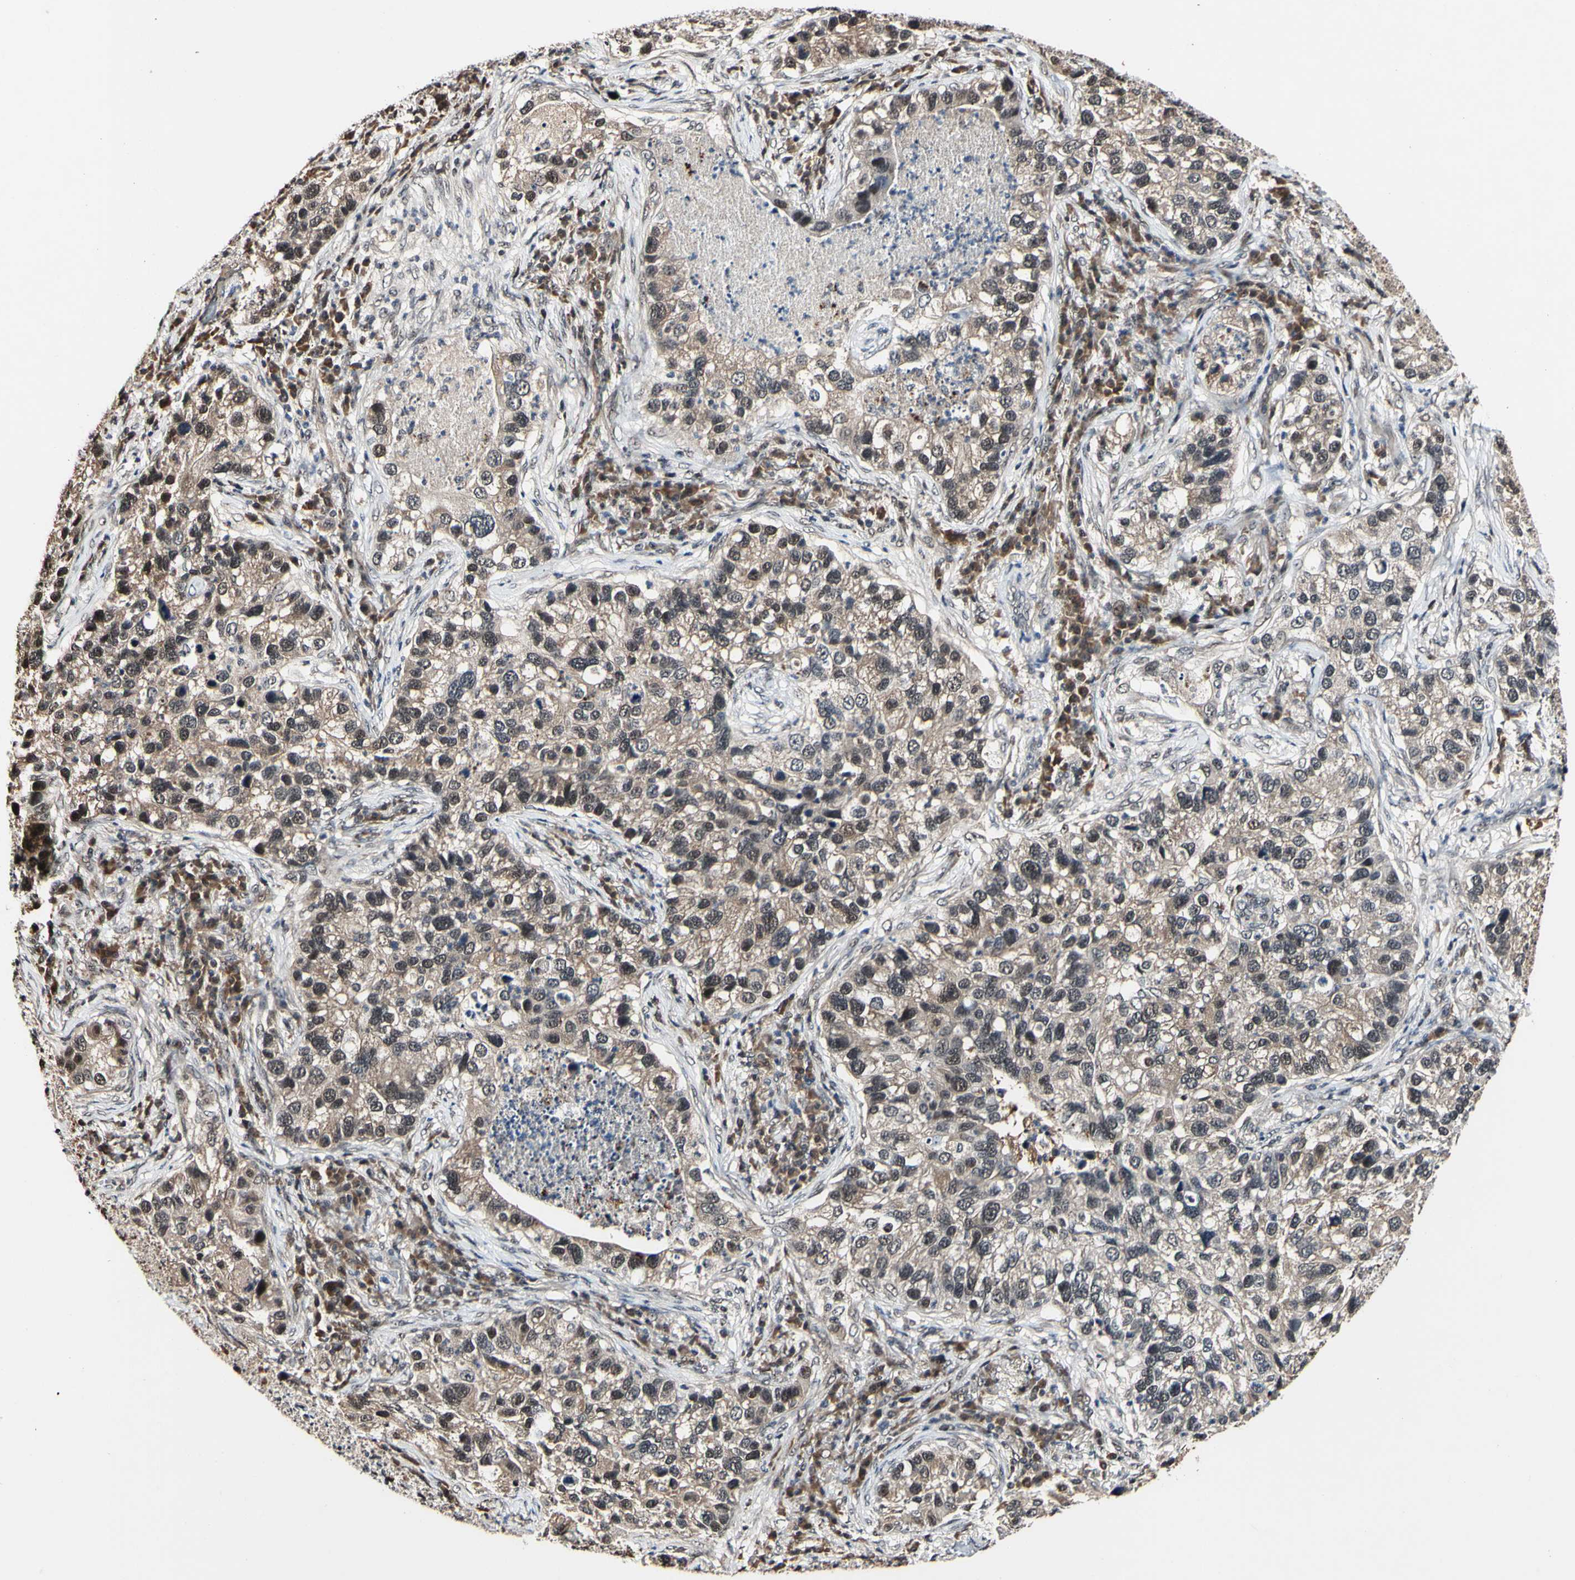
{"staining": {"intensity": "weak", "quantity": ">75%", "location": "cytoplasmic/membranous,nuclear"}, "tissue": "lung cancer", "cell_type": "Tumor cells", "image_type": "cancer", "snomed": [{"axis": "morphology", "description": "Normal tissue, NOS"}, {"axis": "morphology", "description": "Adenocarcinoma, NOS"}, {"axis": "topography", "description": "Bronchus"}, {"axis": "topography", "description": "Lung"}], "caption": "Immunohistochemistry (DAB) staining of adenocarcinoma (lung) shows weak cytoplasmic/membranous and nuclear protein staining in about >75% of tumor cells.", "gene": "PSMD10", "patient": {"sex": "male", "age": 54}}